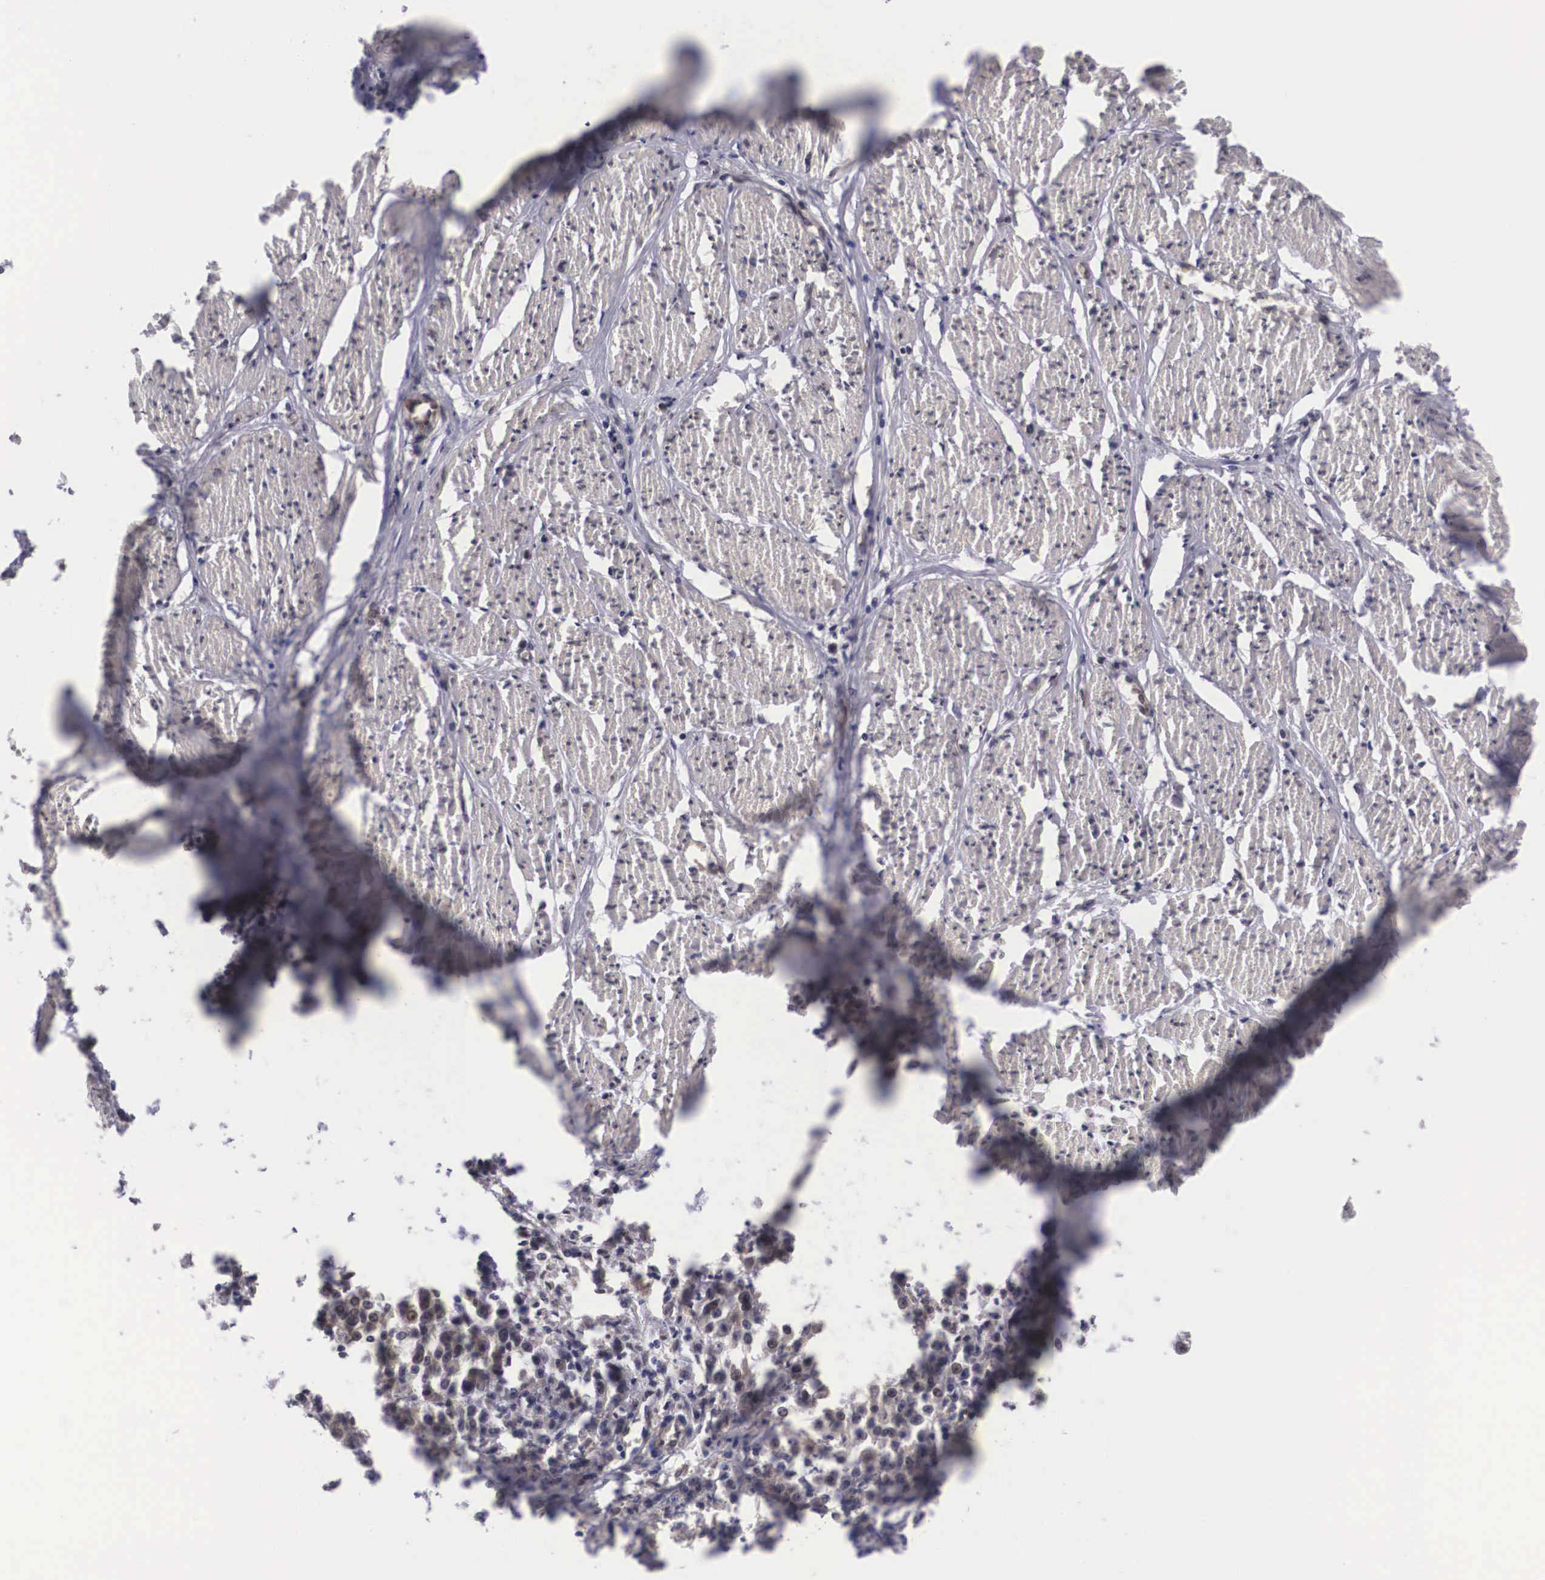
{"staining": {"intensity": "weak", "quantity": "25%-75%", "location": "cytoplasmic/membranous"}, "tissue": "stomach cancer", "cell_type": "Tumor cells", "image_type": "cancer", "snomed": [{"axis": "morphology", "description": "Adenocarcinoma, NOS"}, {"axis": "topography", "description": "Stomach"}], "caption": "An IHC micrograph of tumor tissue is shown. Protein staining in brown shows weak cytoplasmic/membranous positivity in adenocarcinoma (stomach) within tumor cells.", "gene": "OTX2", "patient": {"sex": "male", "age": 72}}